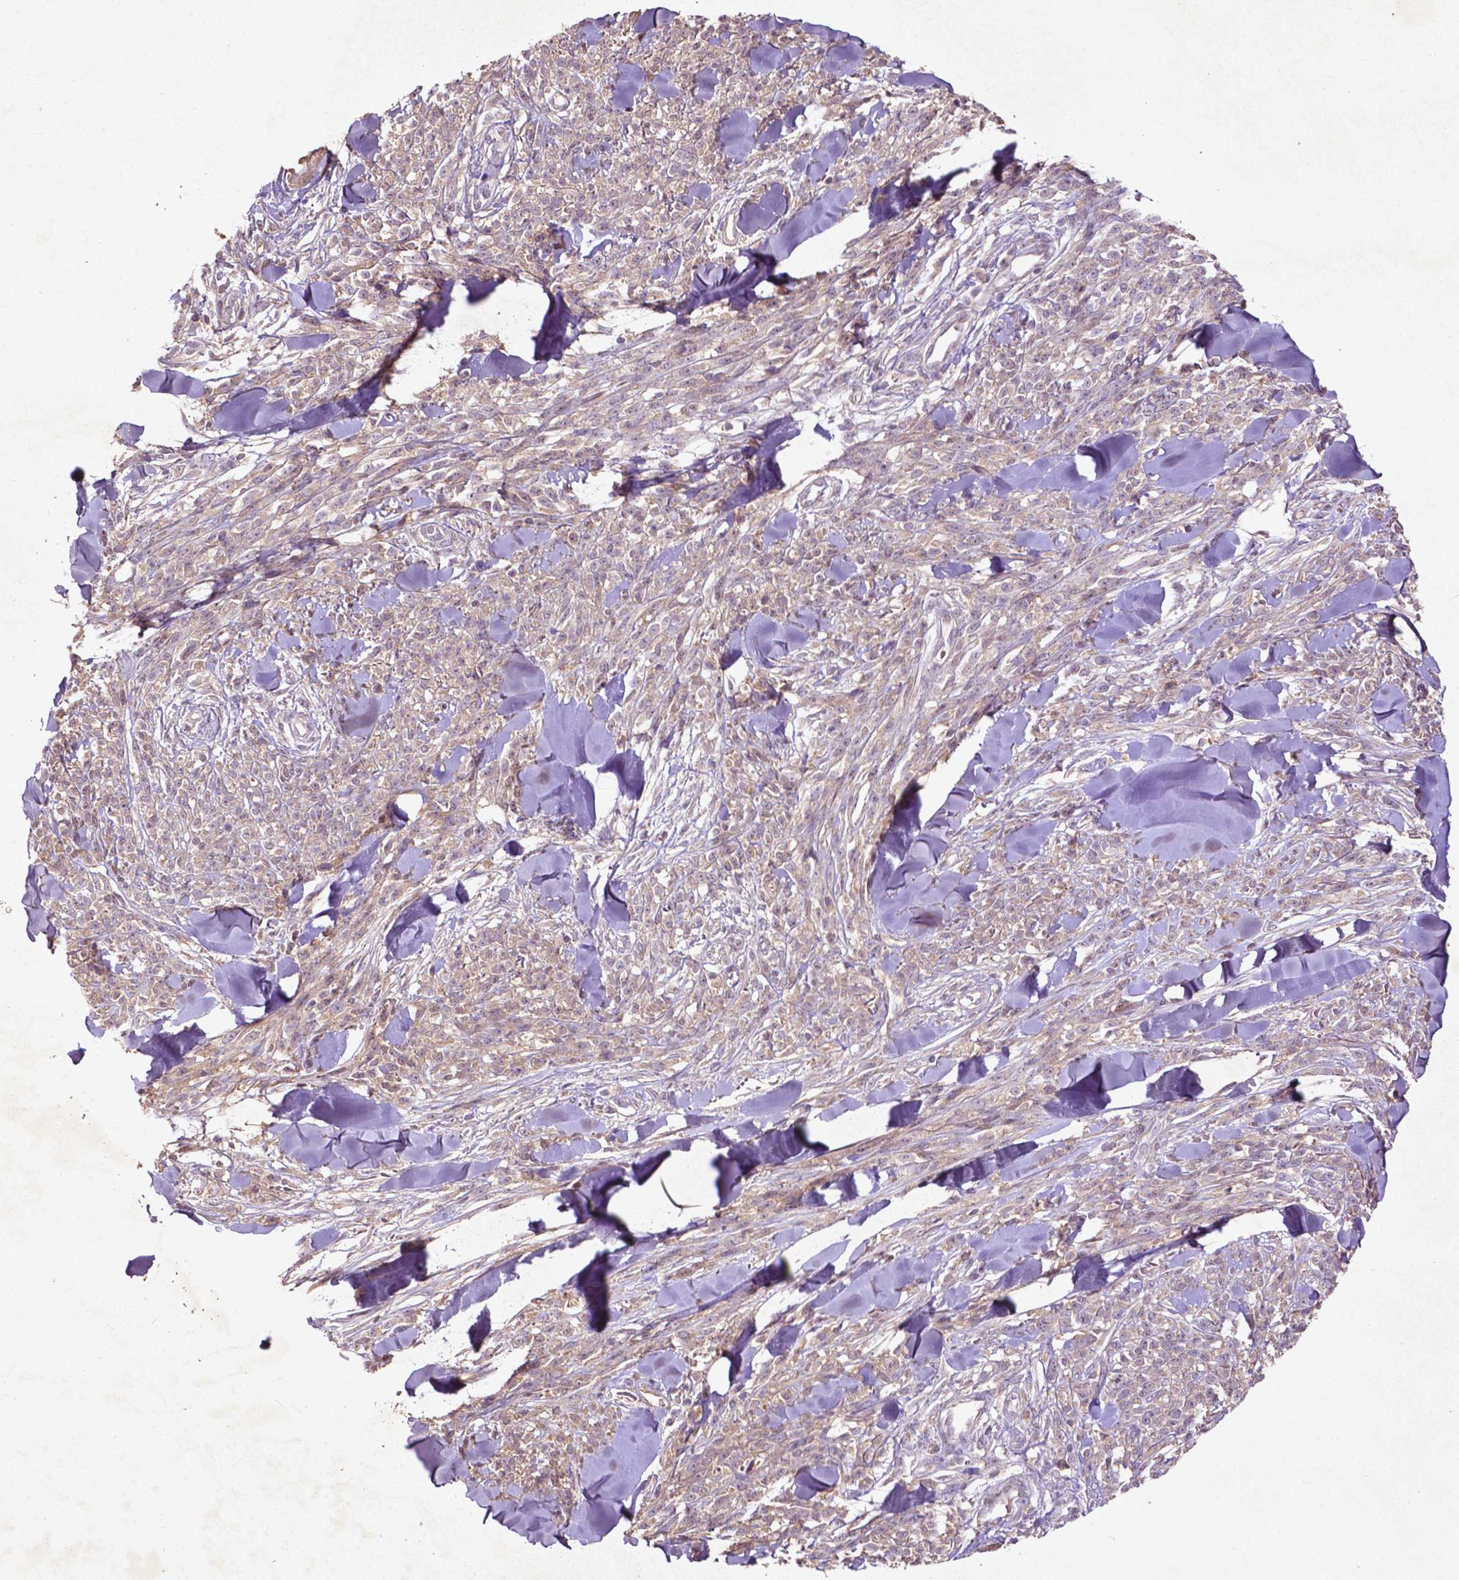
{"staining": {"intensity": "weak", "quantity": "25%-75%", "location": "cytoplasmic/membranous"}, "tissue": "melanoma", "cell_type": "Tumor cells", "image_type": "cancer", "snomed": [{"axis": "morphology", "description": "Malignant melanoma, NOS"}, {"axis": "topography", "description": "Skin"}, {"axis": "topography", "description": "Skin of trunk"}], "caption": "Immunohistochemistry (IHC) micrograph of neoplastic tissue: malignant melanoma stained using IHC shows low levels of weak protein expression localized specifically in the cytoplasmic/membranous of tumor cells, appearing as a cytoplasmic/membranous brown color.", "gene": "COQ2", "patient": {"sex": "male", "age": 74}}